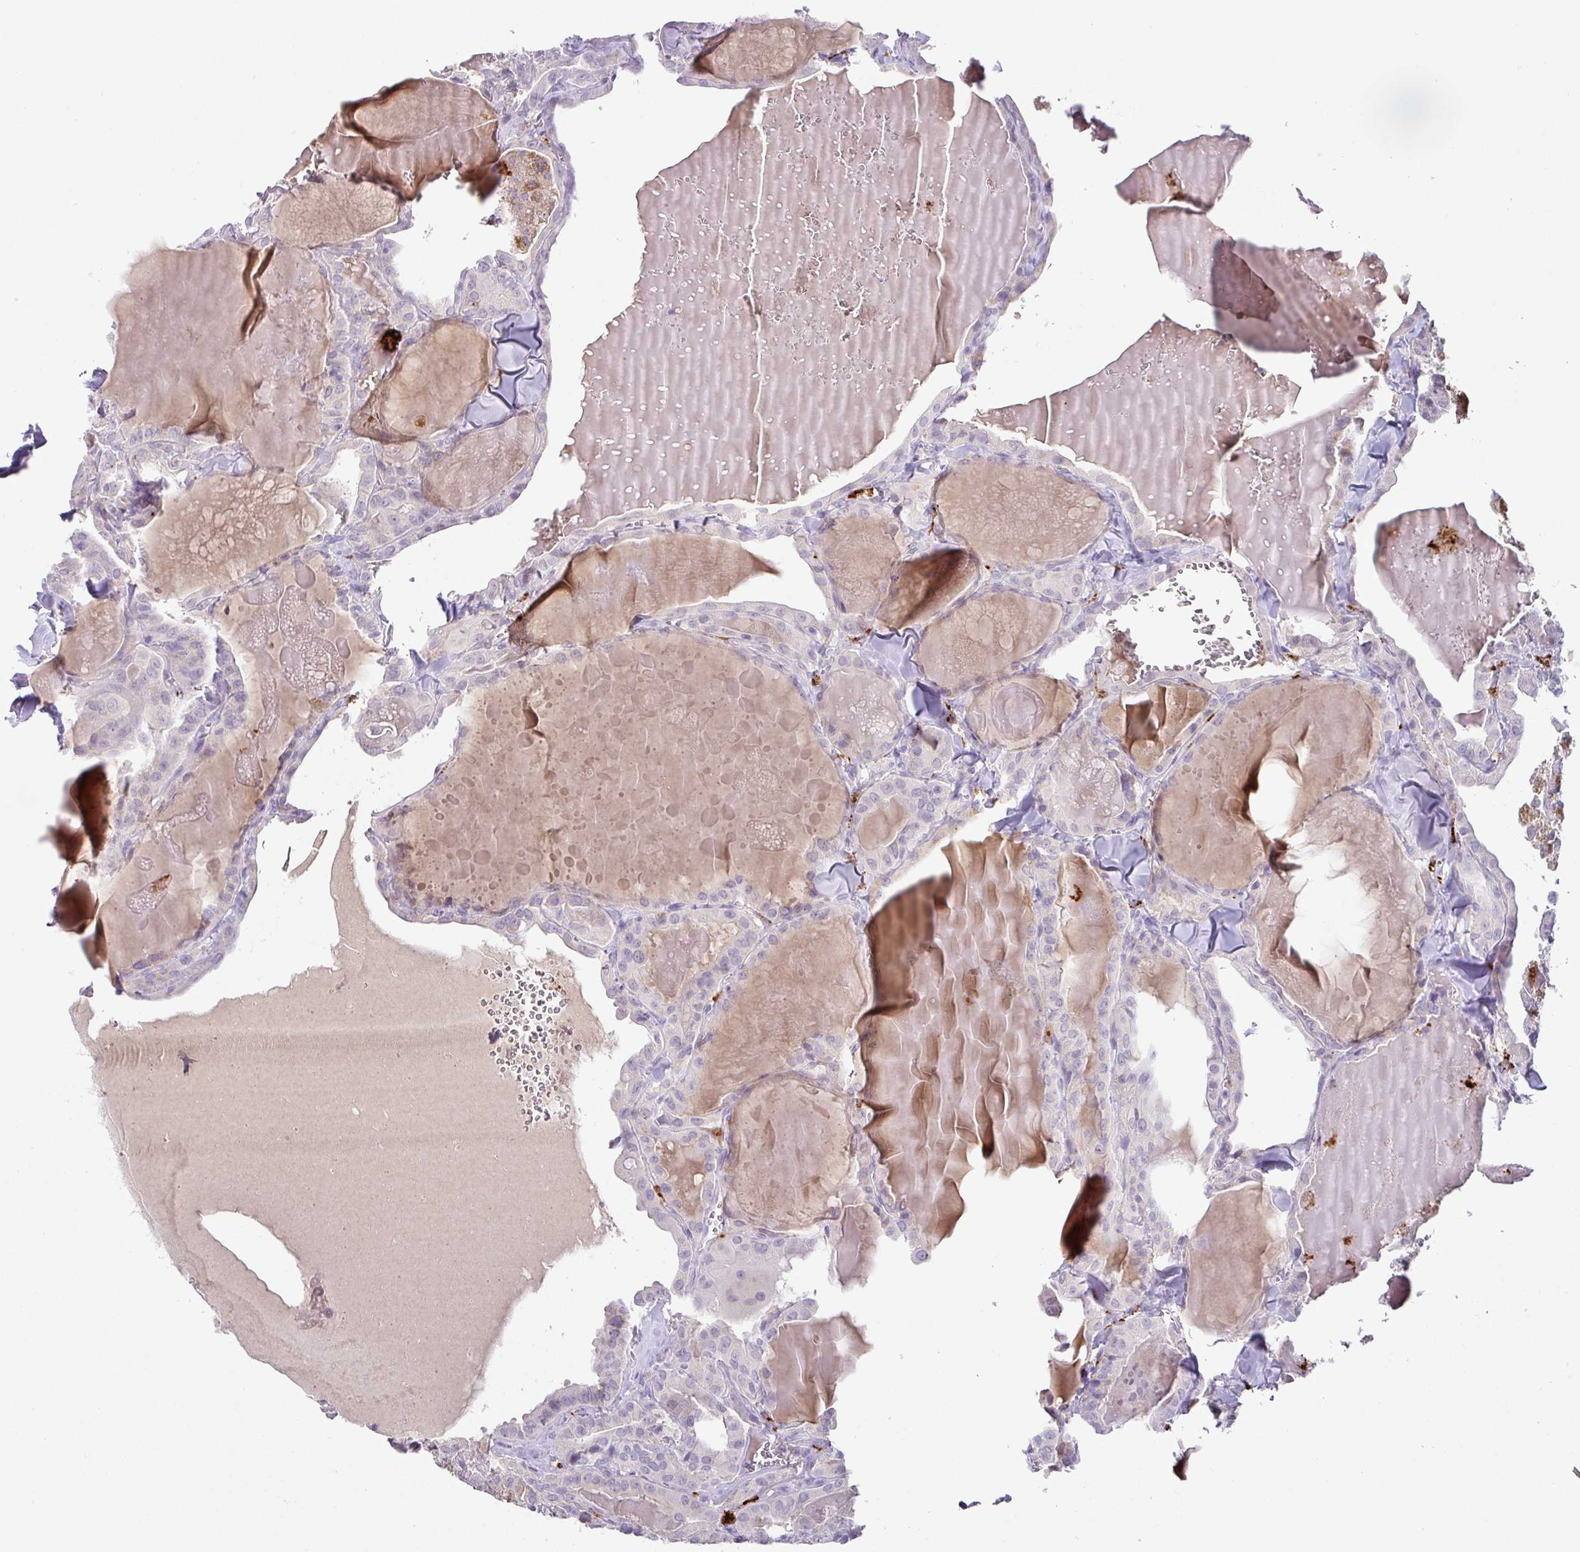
{"staining": {"intensity": "moderate", "quantity": "<25%", "location": "cytoplasmic/membranous"}, "tissue": "thyroid cancer", "cell_type": "Tumor cells", "image_type": "cancer", "snomed": [{"axis": "morphology", "description": "Papillary adenocarcinoma, NOS"}, {"axis": "topography", "description": "Thyroid gland"}], "caption": "Immunohistochemical staining of papillary adenocarcinoma (thyroid) reveals low levels of moderate cytoplasmic/membranous protein expression in approximately <25% of tumor cells.", "gene": "PLEKHH3", "patient": {"sex": "male", "age": 52}}